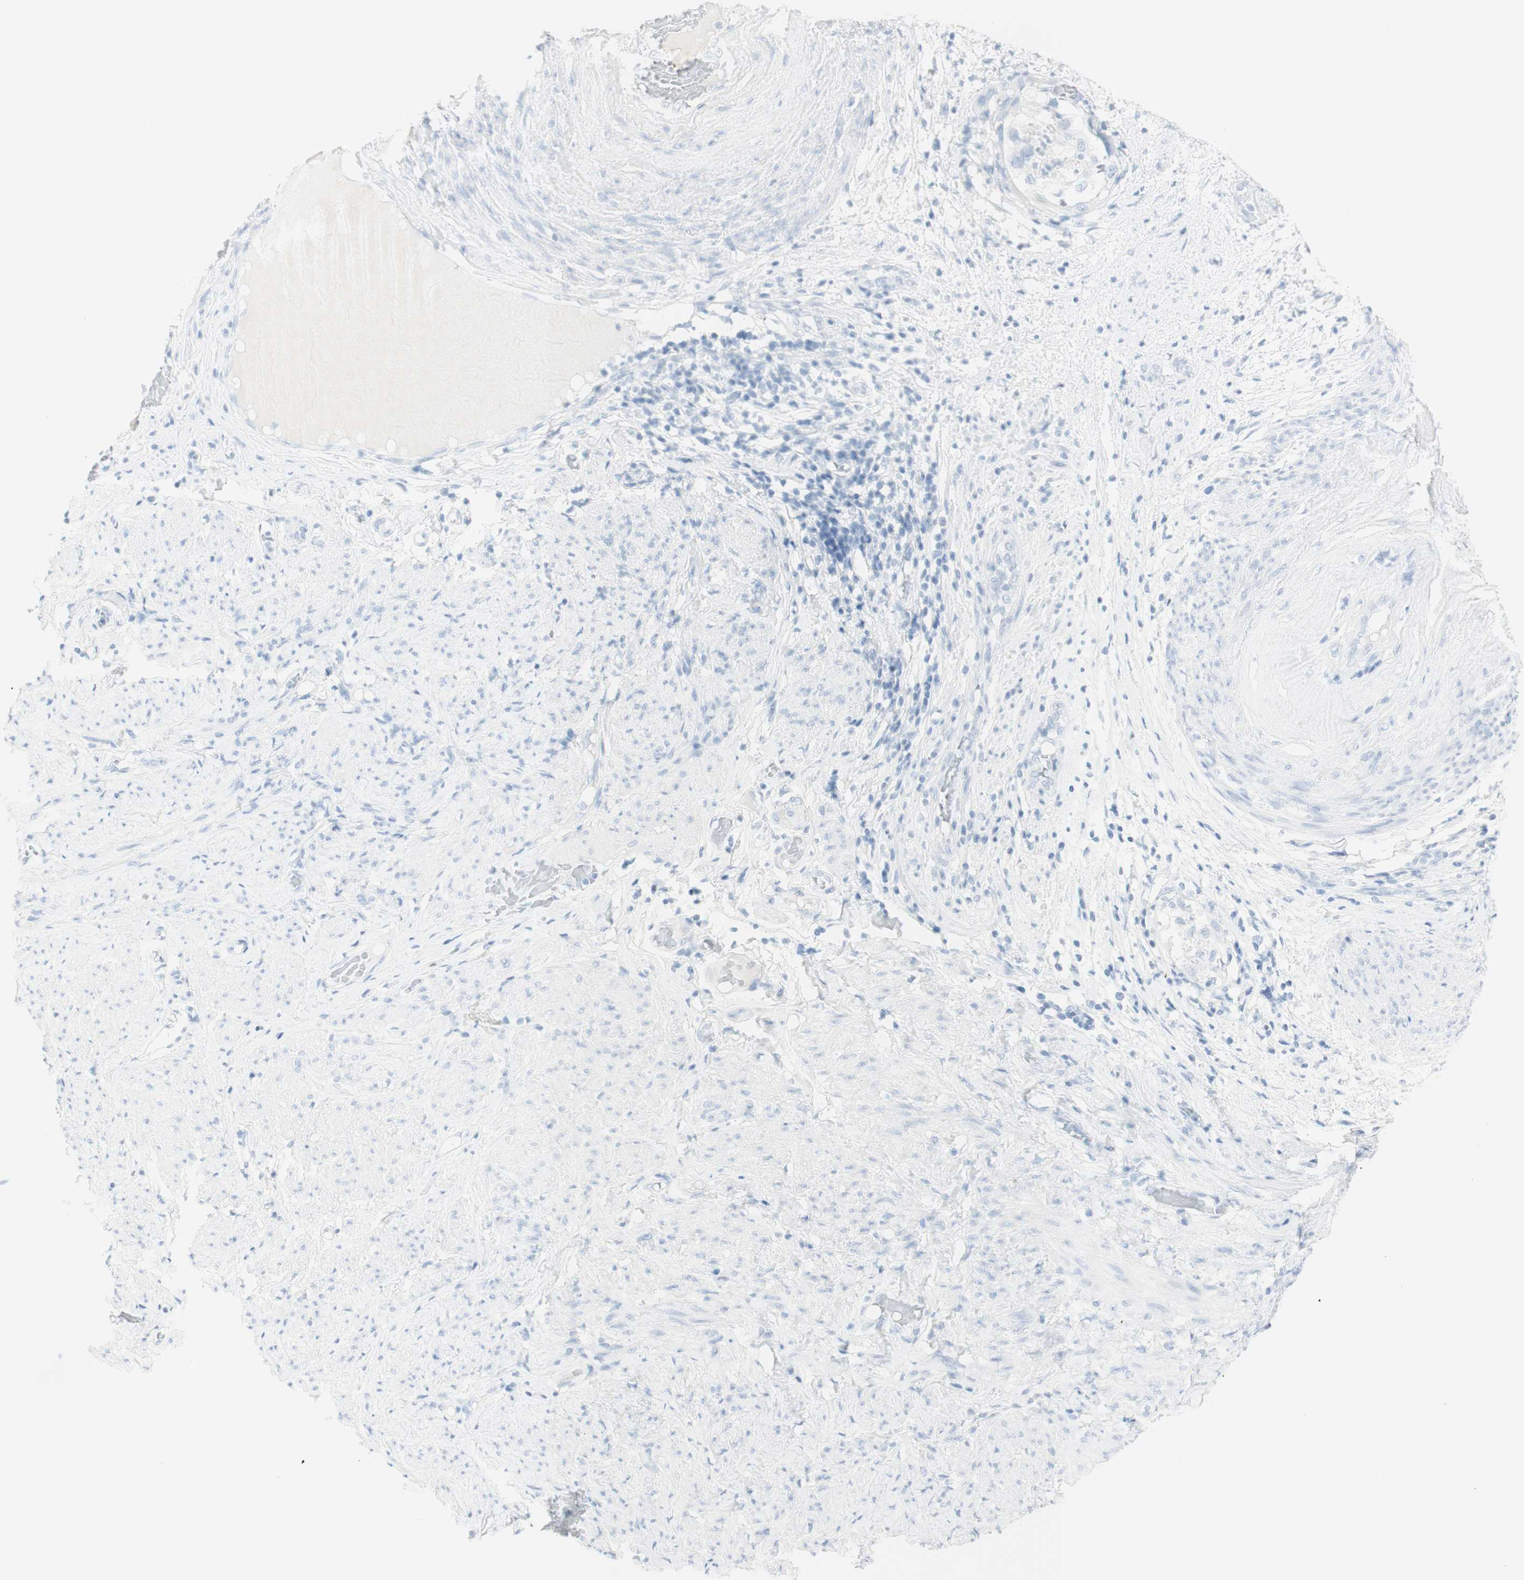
{"staining": {"intensity": "negative", "quantity": "none", "location": "none"}, "tissue": "endometrial cancer", "cell_type": "Tumor cells", "image_type": "cancer", "snomed": [{"axis": "morphology", "description": "Adenocarcinoma, NOS"}, {"axis": "topography", "description": "Endometrium"}], "caption": "Protein analysis of adenocarcinoma (endometrial) shows no significant positivity in tumor cells. Brightfield microscopy of IHC stained with DAB (3,3'-diaminobenzidine) (brown) and hematoxylin (blue), captured at high magnification.", "gene": "NAPSA", "patient": {"sex": "female", "age": 85}}